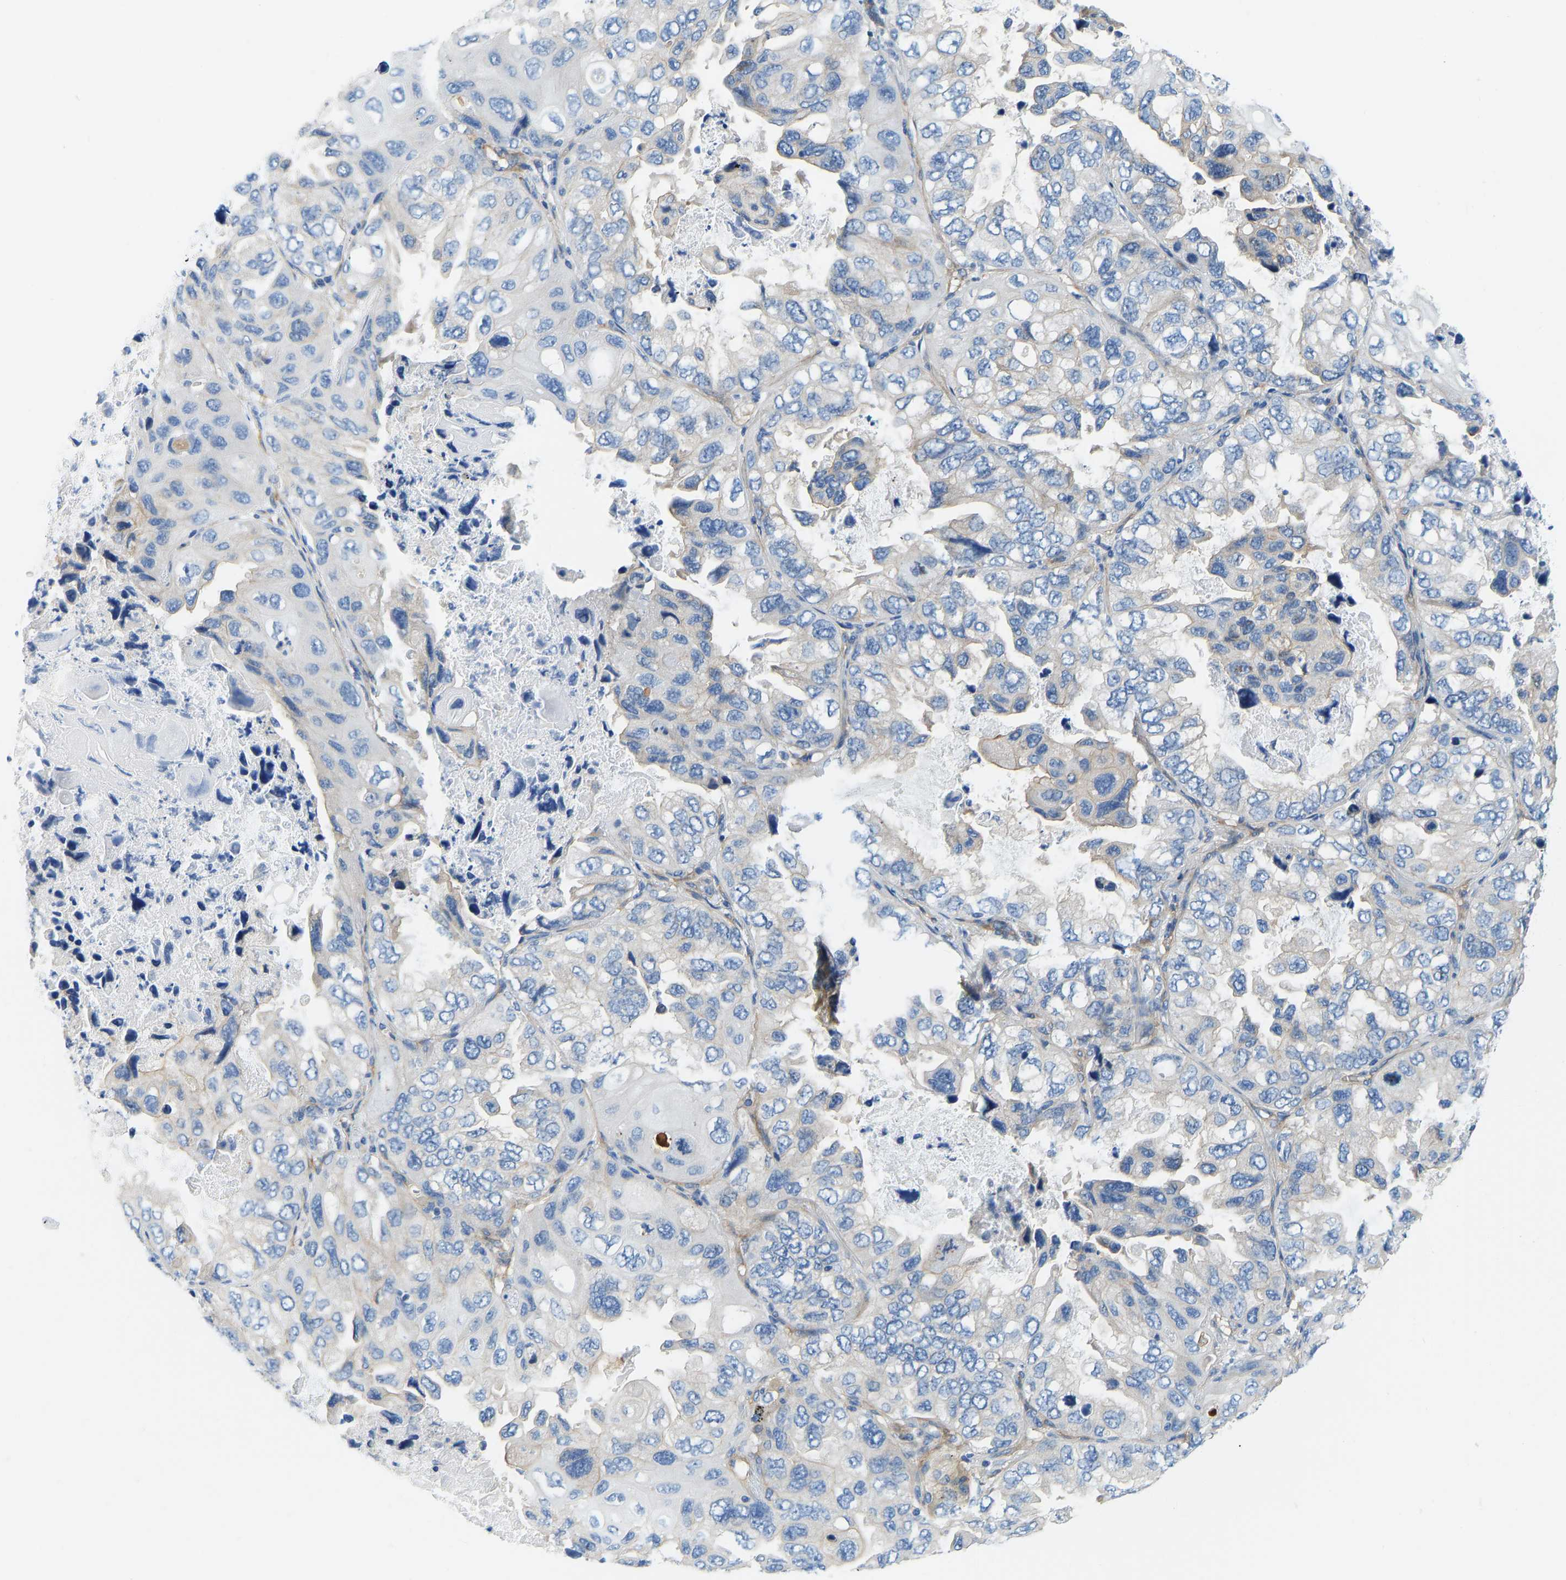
{"staining": {"intensity": "negative", "quantity": "none", "location": "none"}, "tissue": "lung cancer", "cell_type": "Tumor cells", "image_type": "cancer", "snomed": [{"axis": "morphology", "description": "Squamous cell carcinoma, NOS"}, {"axis": "topography", "description": "Lung"}], "caption": "Human lung cancer stained for a protein using immunohistochemistry exhibits no positivity in tumor cells.", "gene": "CHAD", "patient": {"sex": "female", "age": 73}}